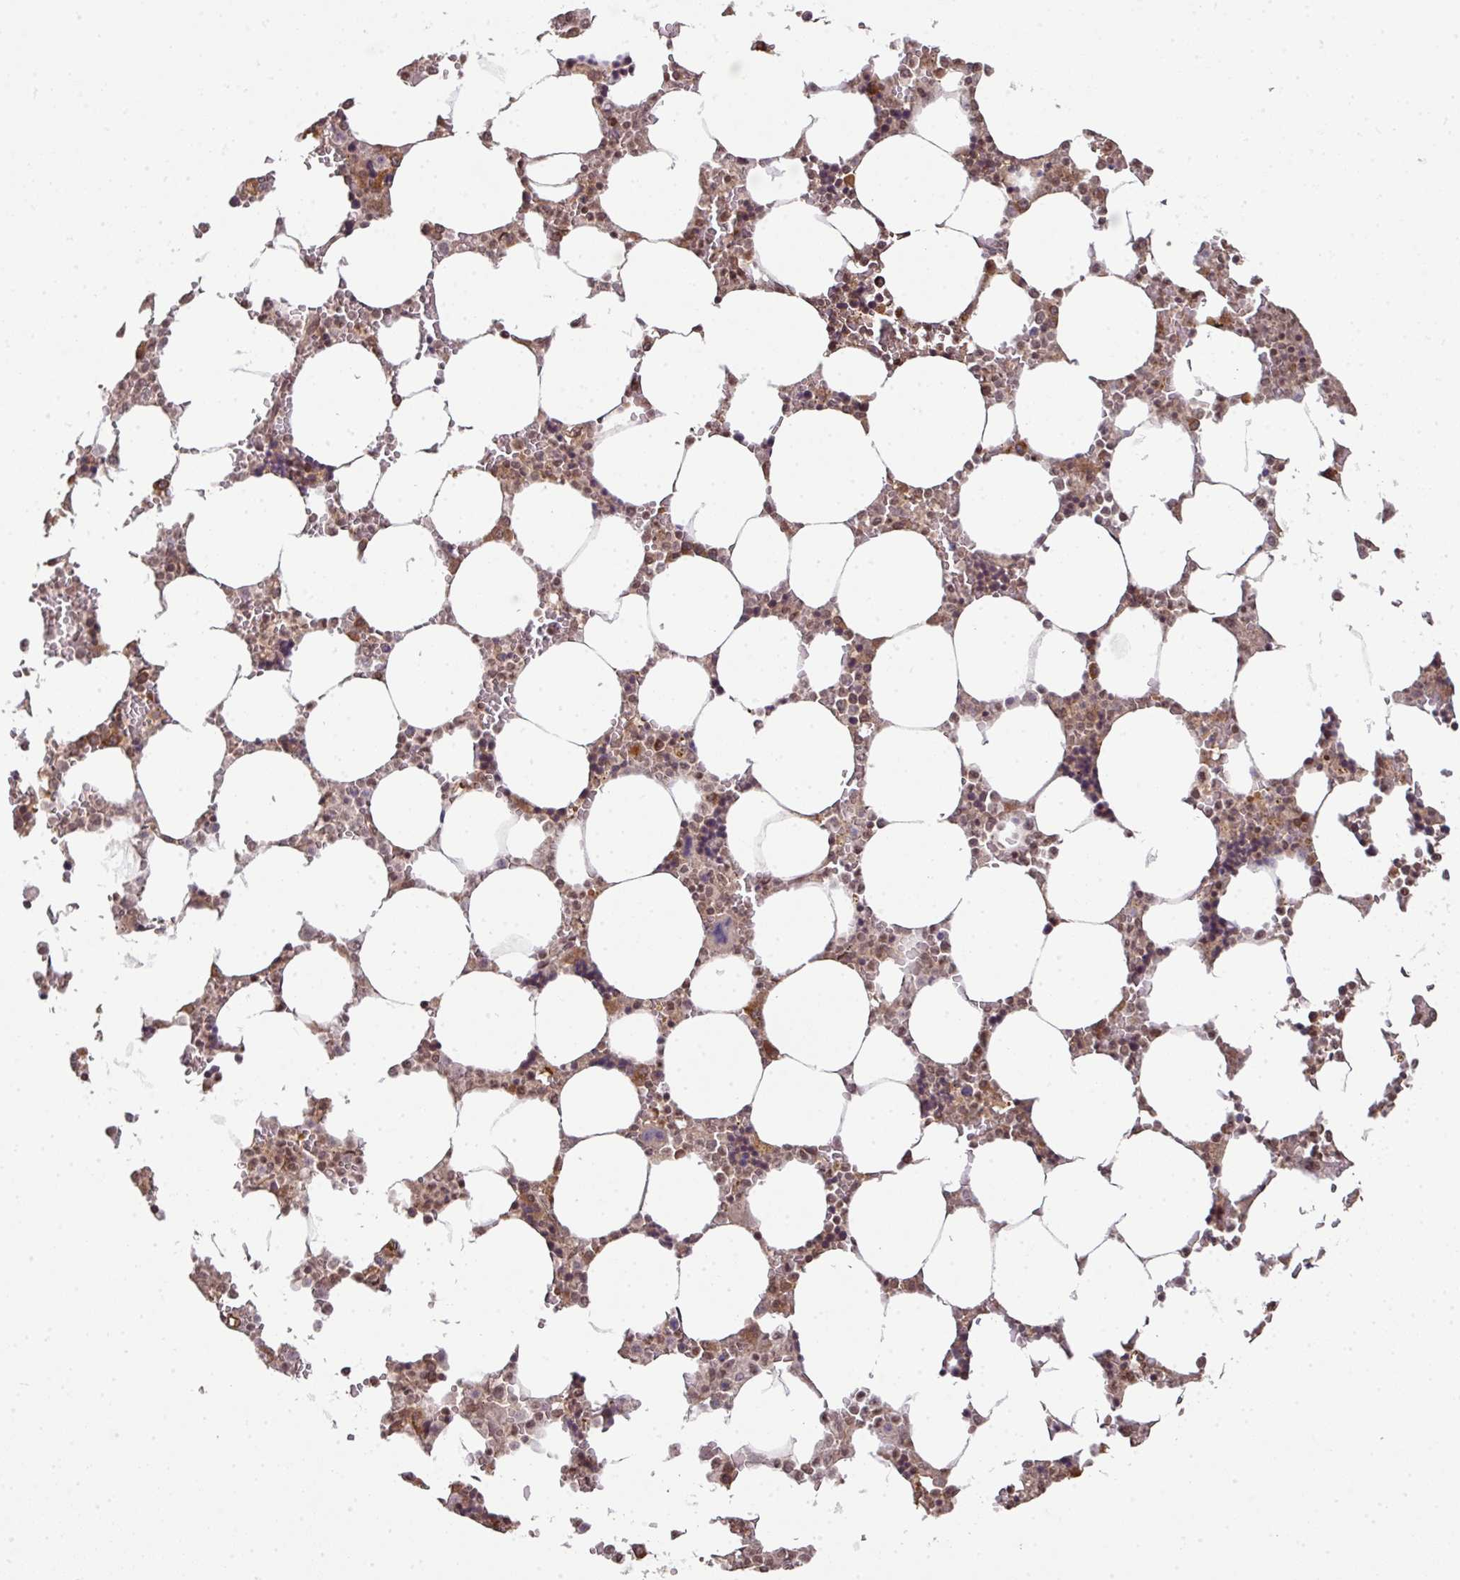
{"staining": {"intensity": "moderate", "quantity": "25%-75%", "location": "cytoplasmic/membranous"}, "tissue": "bone marrow", "cell_type": "Hematopoietic cells", "image_type": "normal", "snomed": [{"axis": "morphology", "description": "Normal tissue, NOS"}, {"axis": "topography", "description": "Bone marrow"}], "caption": "This micrograph displays unremarkable bone marrow stained with immunohistochemistry (IHC) to label a protein in brown. The cytoplasmic/membranous of hematopoietic cells show moderate positivity for the protein. Nuclei are counter-stained blue.", "gene": "ANKRD18A", "patient": {"sex": "male", "age": 64}}